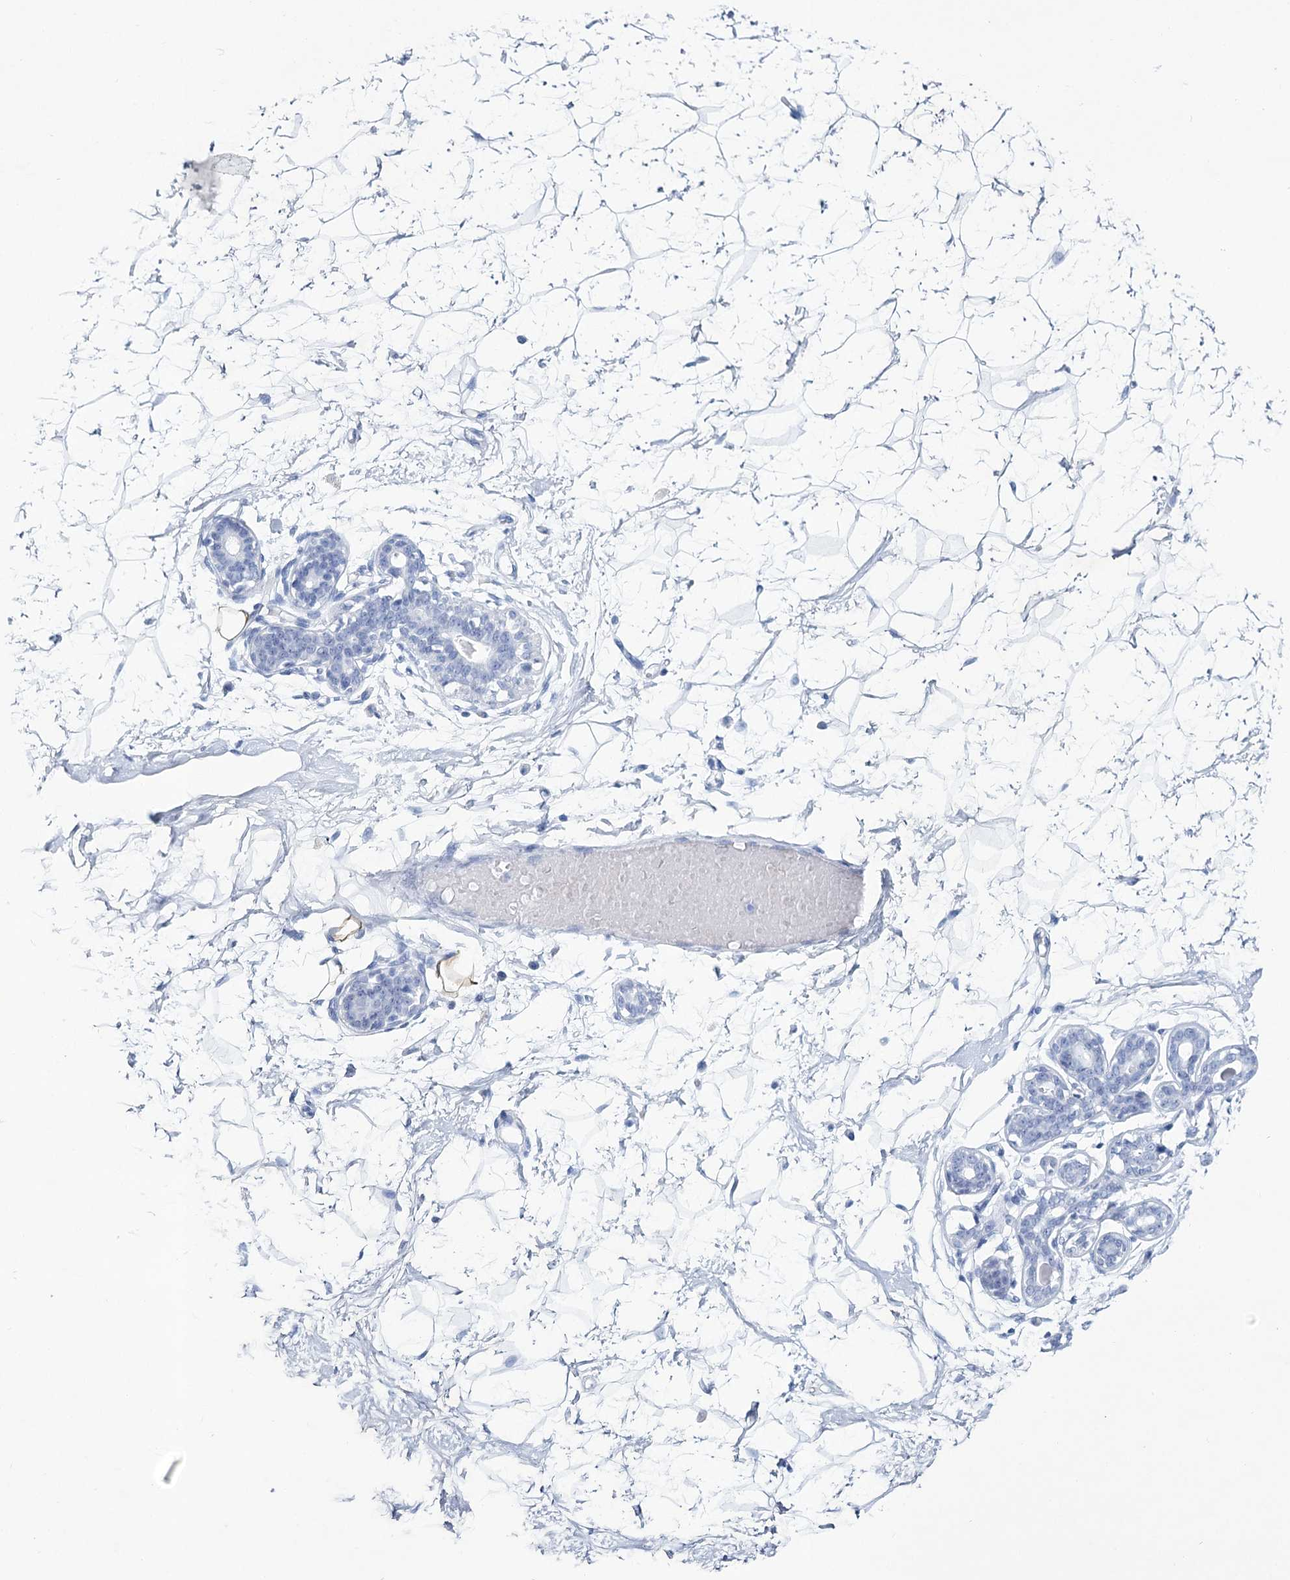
{"staining": {"intensity": "negative", "quantity": "none", "location": "none"}, "tissue": "breast", "cell_type": "Adipocytes", "image_type": "normal", "snomed": [{"axis": "morphology", "description": "Normal tissue, NOS"}, {"axis": "morphology", "description": "Adenoma, NOS"}, {"axis": "topography", "description": "Breast"}], "caption": "Immunohistochemistry (IHC) histopathology image of unremarkable human breast stained for a protein (brown), which exhibits no staining in adipocytes.", "gene": "RNF186", "patient": {"sex": "female", "age": 23}}